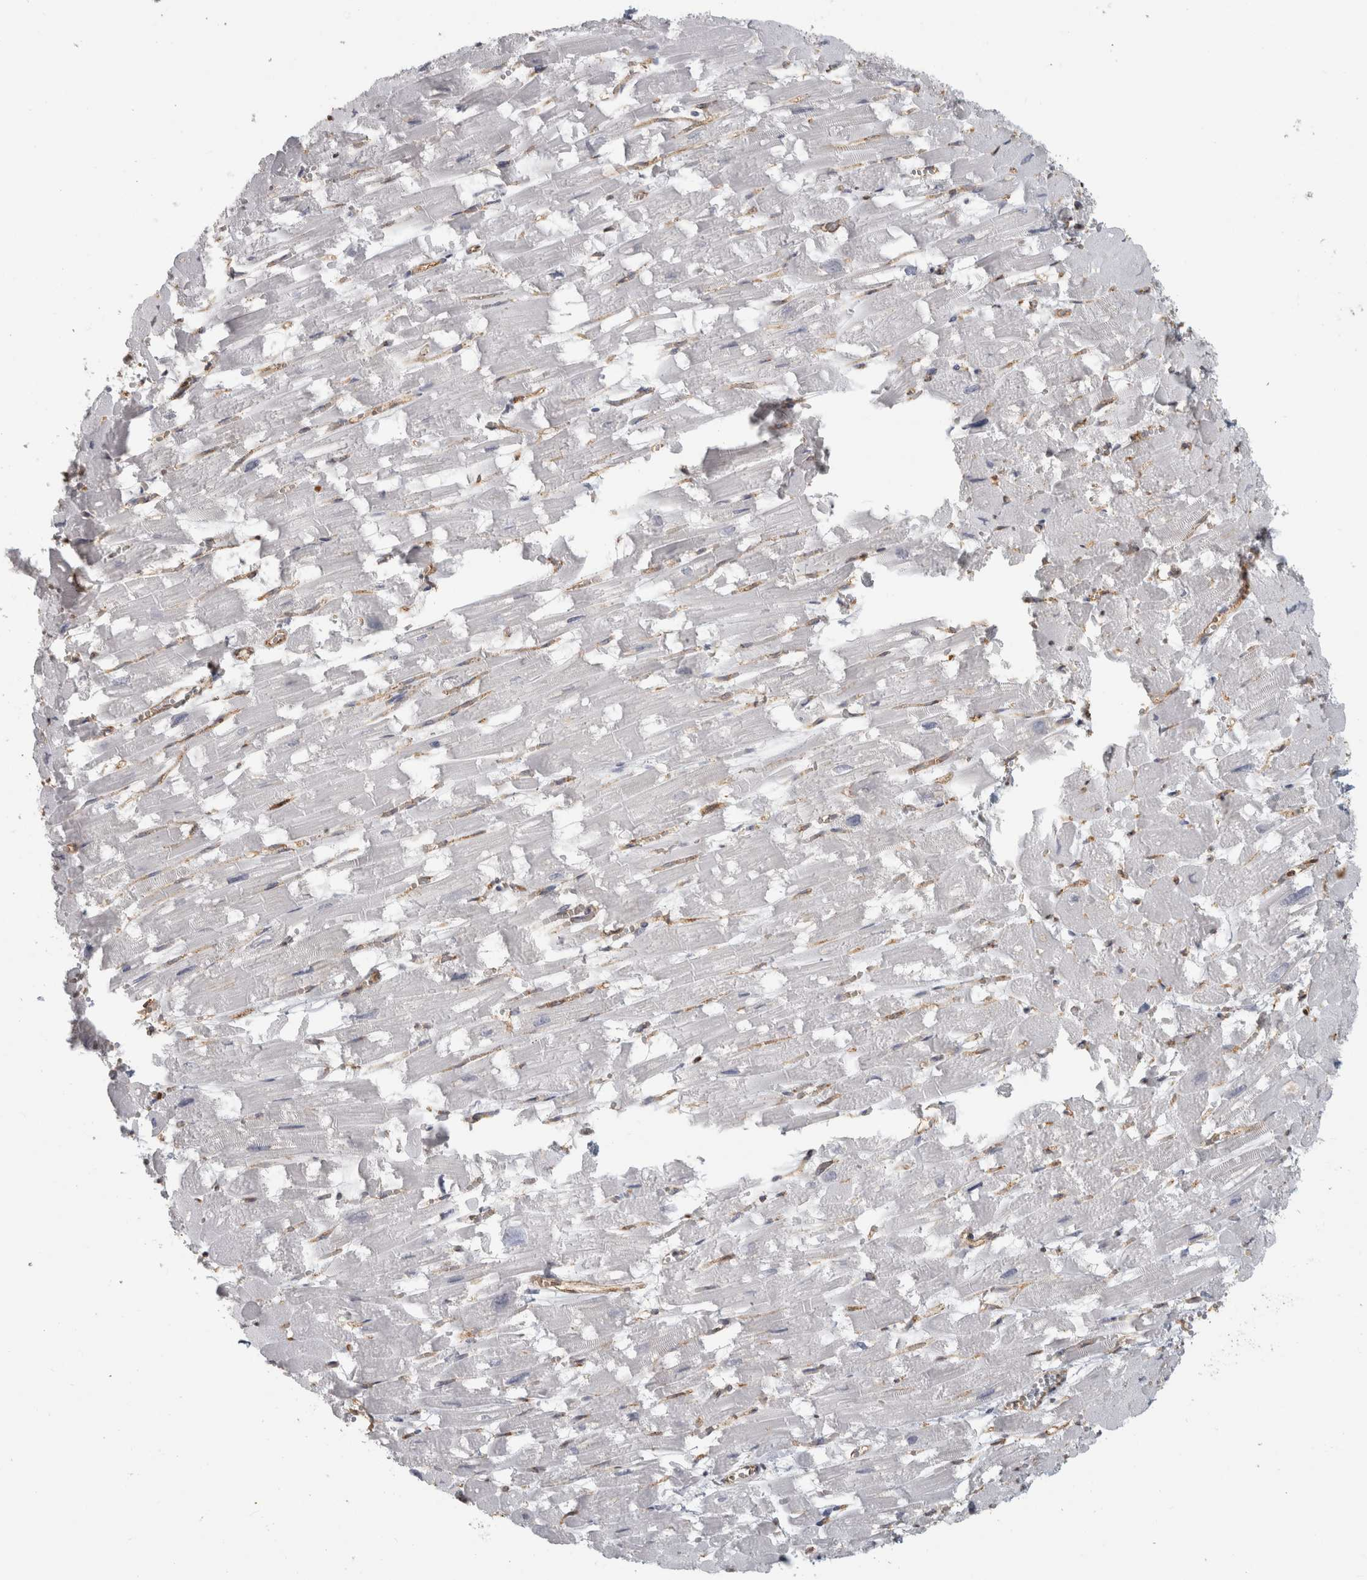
{"staining": {"intensity": "negative", "quantity": "none", "location": "none"}, "tissue": "heart muscle", "cell_type": "Cardiomyocytes", "image_type": "normal", "snomed": [{"axis": "morphology", "description": "Normal tissue, NOS"}, {"axis": "topography", "description": "Heart"}], "caption": "This is an immunohistochemistry (IHC) micrograph of normal heart muscle. There is no expression in cardiomyocytes.", "gene": "HLA", "patient": {"sex": "male", "age": 54}}